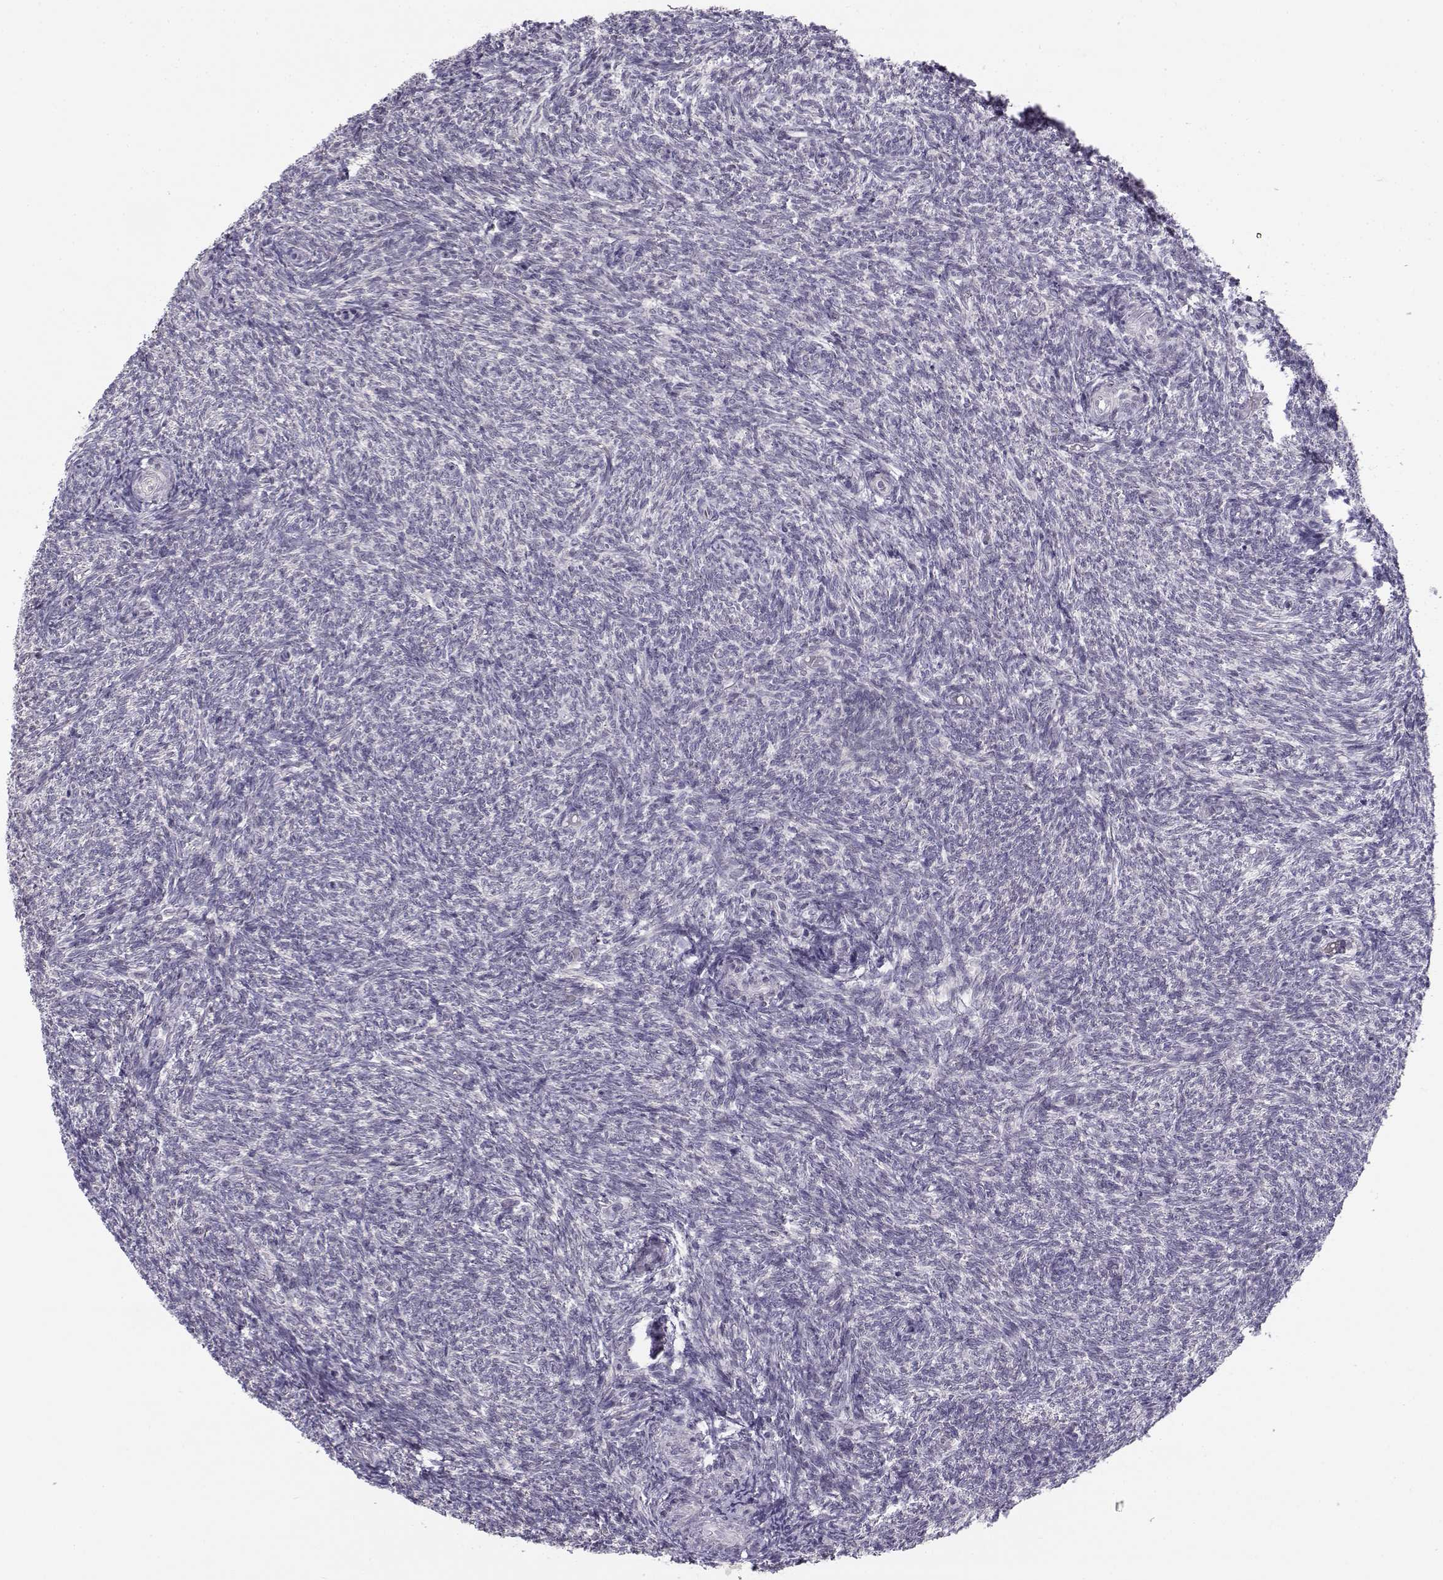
{"staining": {"intensity": "negative", "quantity": "none", "location": "none"}, "tissue": "ovary", "cell_type": "Follicle cells", "image_type": "normal", "snomed": [{"axis": "morphology", "description": "Normal tissue, NOS"}, {"axis": "topography", "description": "Ovary"}], "caption": "This is an immunohistochemistry image of unremarkable human ovary. There is no positivity in follicle cells.", "gene": "C16orf86", "patient": {"sex": "female", "age": 39}}